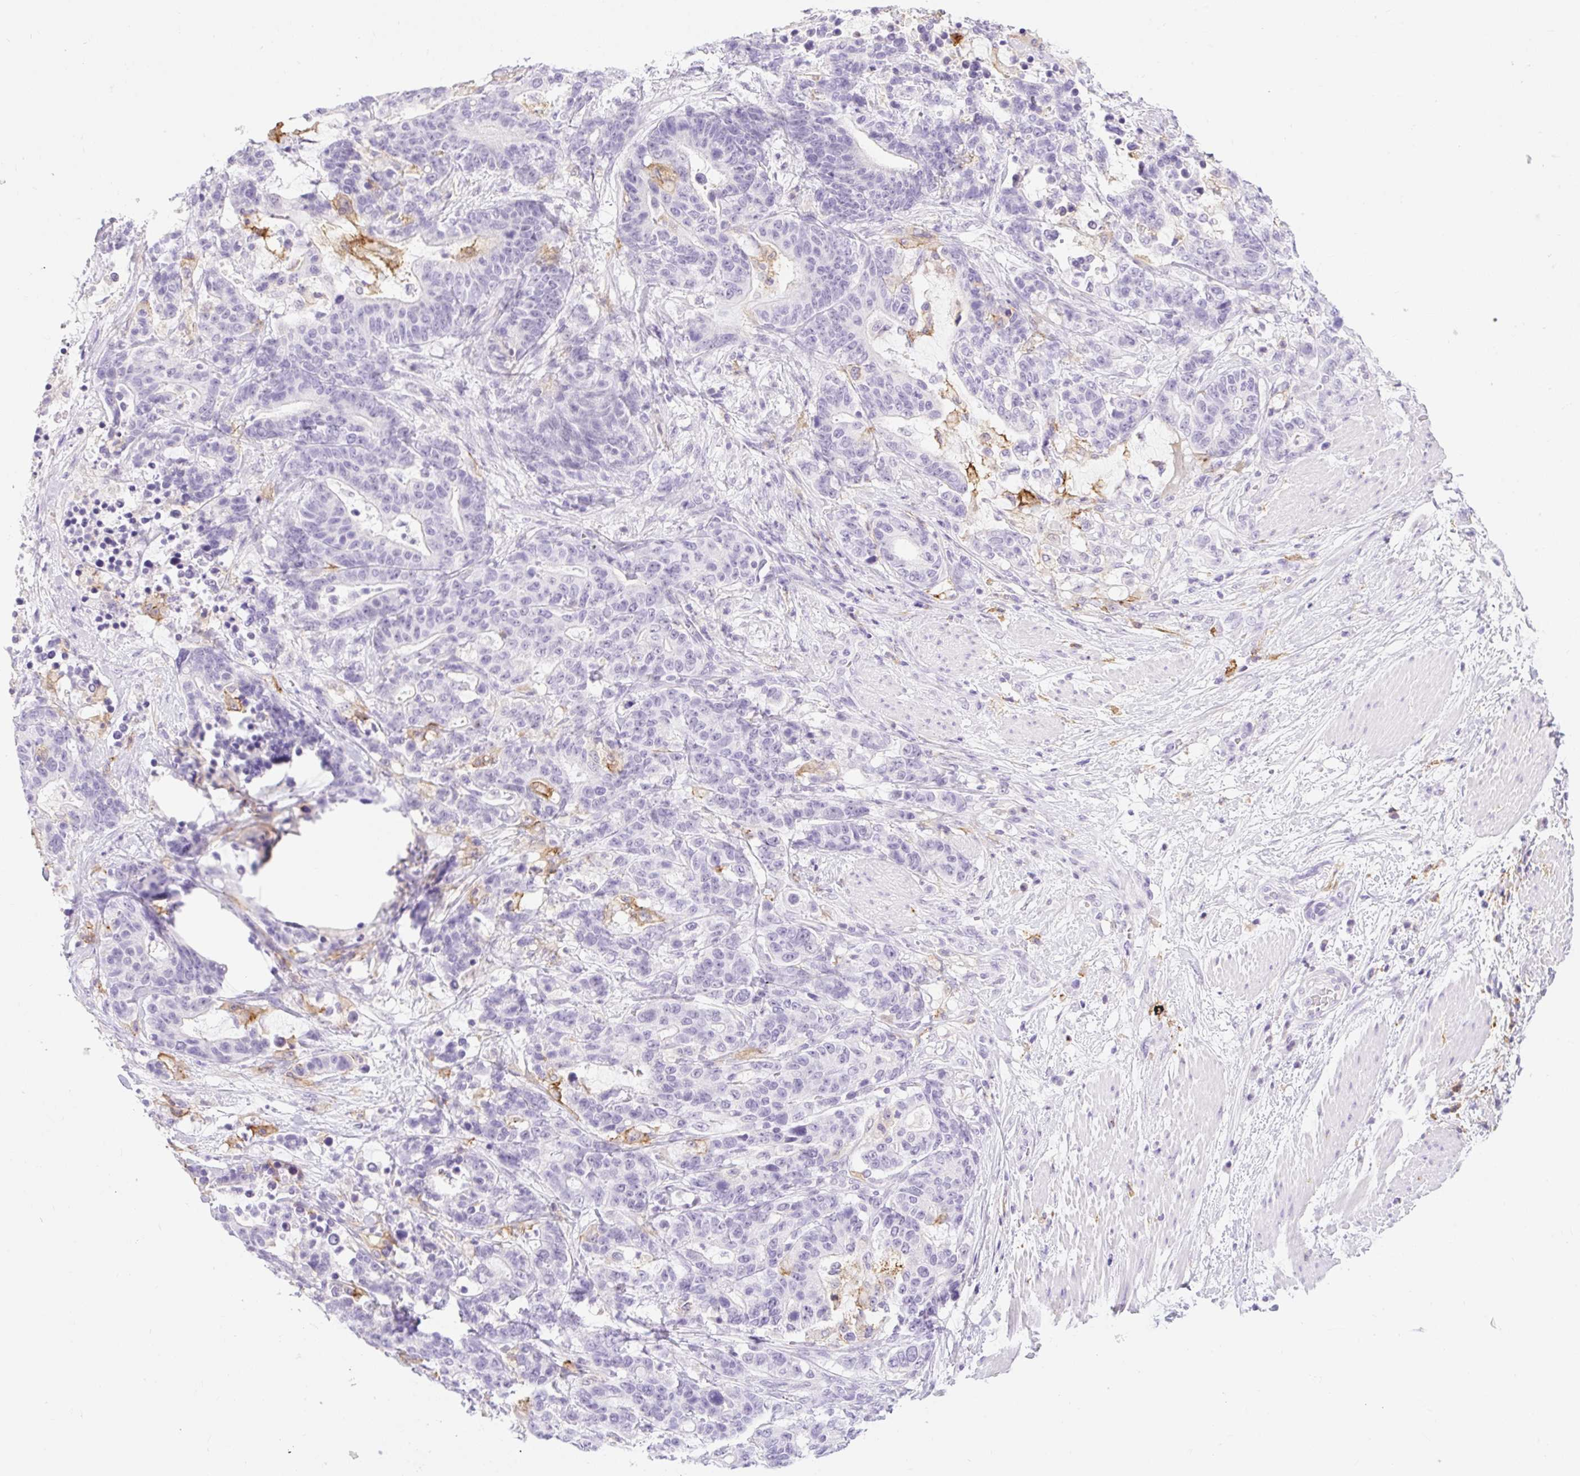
{"staining": {"intensity": "negative", "quantity": "none", "location": "none"}, "tissue": "stomach cancer", "cell_type": "Tumor cells", "image_type": "cancer", "snomed": [{"axis": "morphology", "description": "Normal tissue, NOS"}, {"axis": "morphology", "description": "Adenocarcinoma, NOS"}, {"axis": "topography", "description": "Stomach"}], "caption": "This photomicrograph is of stomach cancer stained with immunohistochemistry (IHC) to label a protein in brown with the nuclei are counter-stained blue. There is no staining in tumor cells.", "gene": "SIGLEC1", "patient": {"sex": "female", "age": 64}}